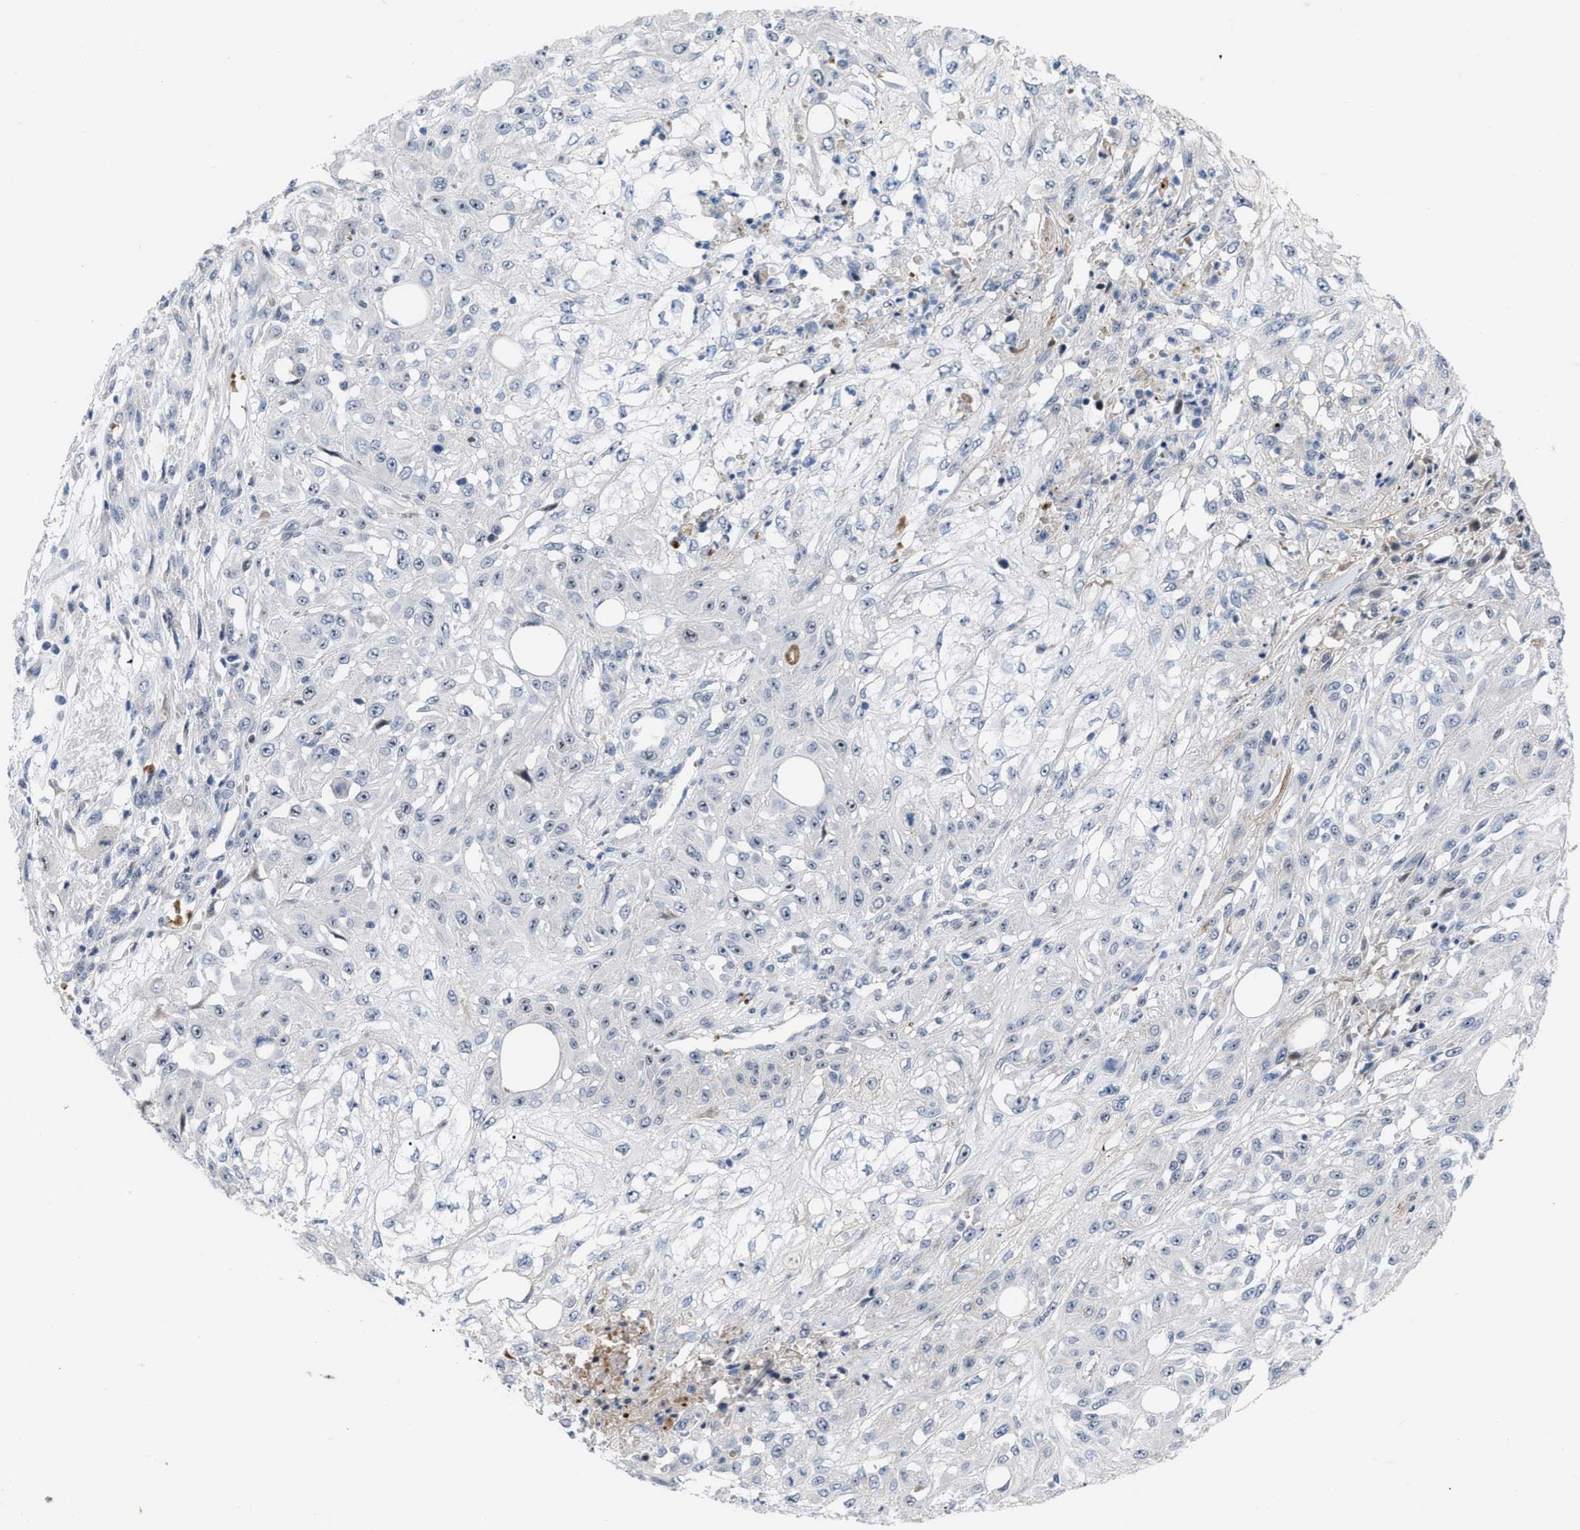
{"staining": {"intensity": "moderate", "quantity": "<25%", "location": "nuclear"}, "tissue": "skin cancer", "cell_type": "Tumor cells", "image_type": "cancer", "snomed": [{"axis": "morphology", "description": "Squamous cell carcinoma, NOS"}, {"axis": "morphology", "description": "Squamous cell carcinoma, metastatic, NOS"}, {"axis": "topography", "description": "Skin"}, {"axis": "topography", "description": "Lymph node"}], "caption": "Tumor cells demonstrate low levels of moderate nuclear positivity in about <25% of cells in skin metastatic squamous cell carcinoma.", "gene": "POLR1F", "patient": {"sex": "male", "age": 75}}